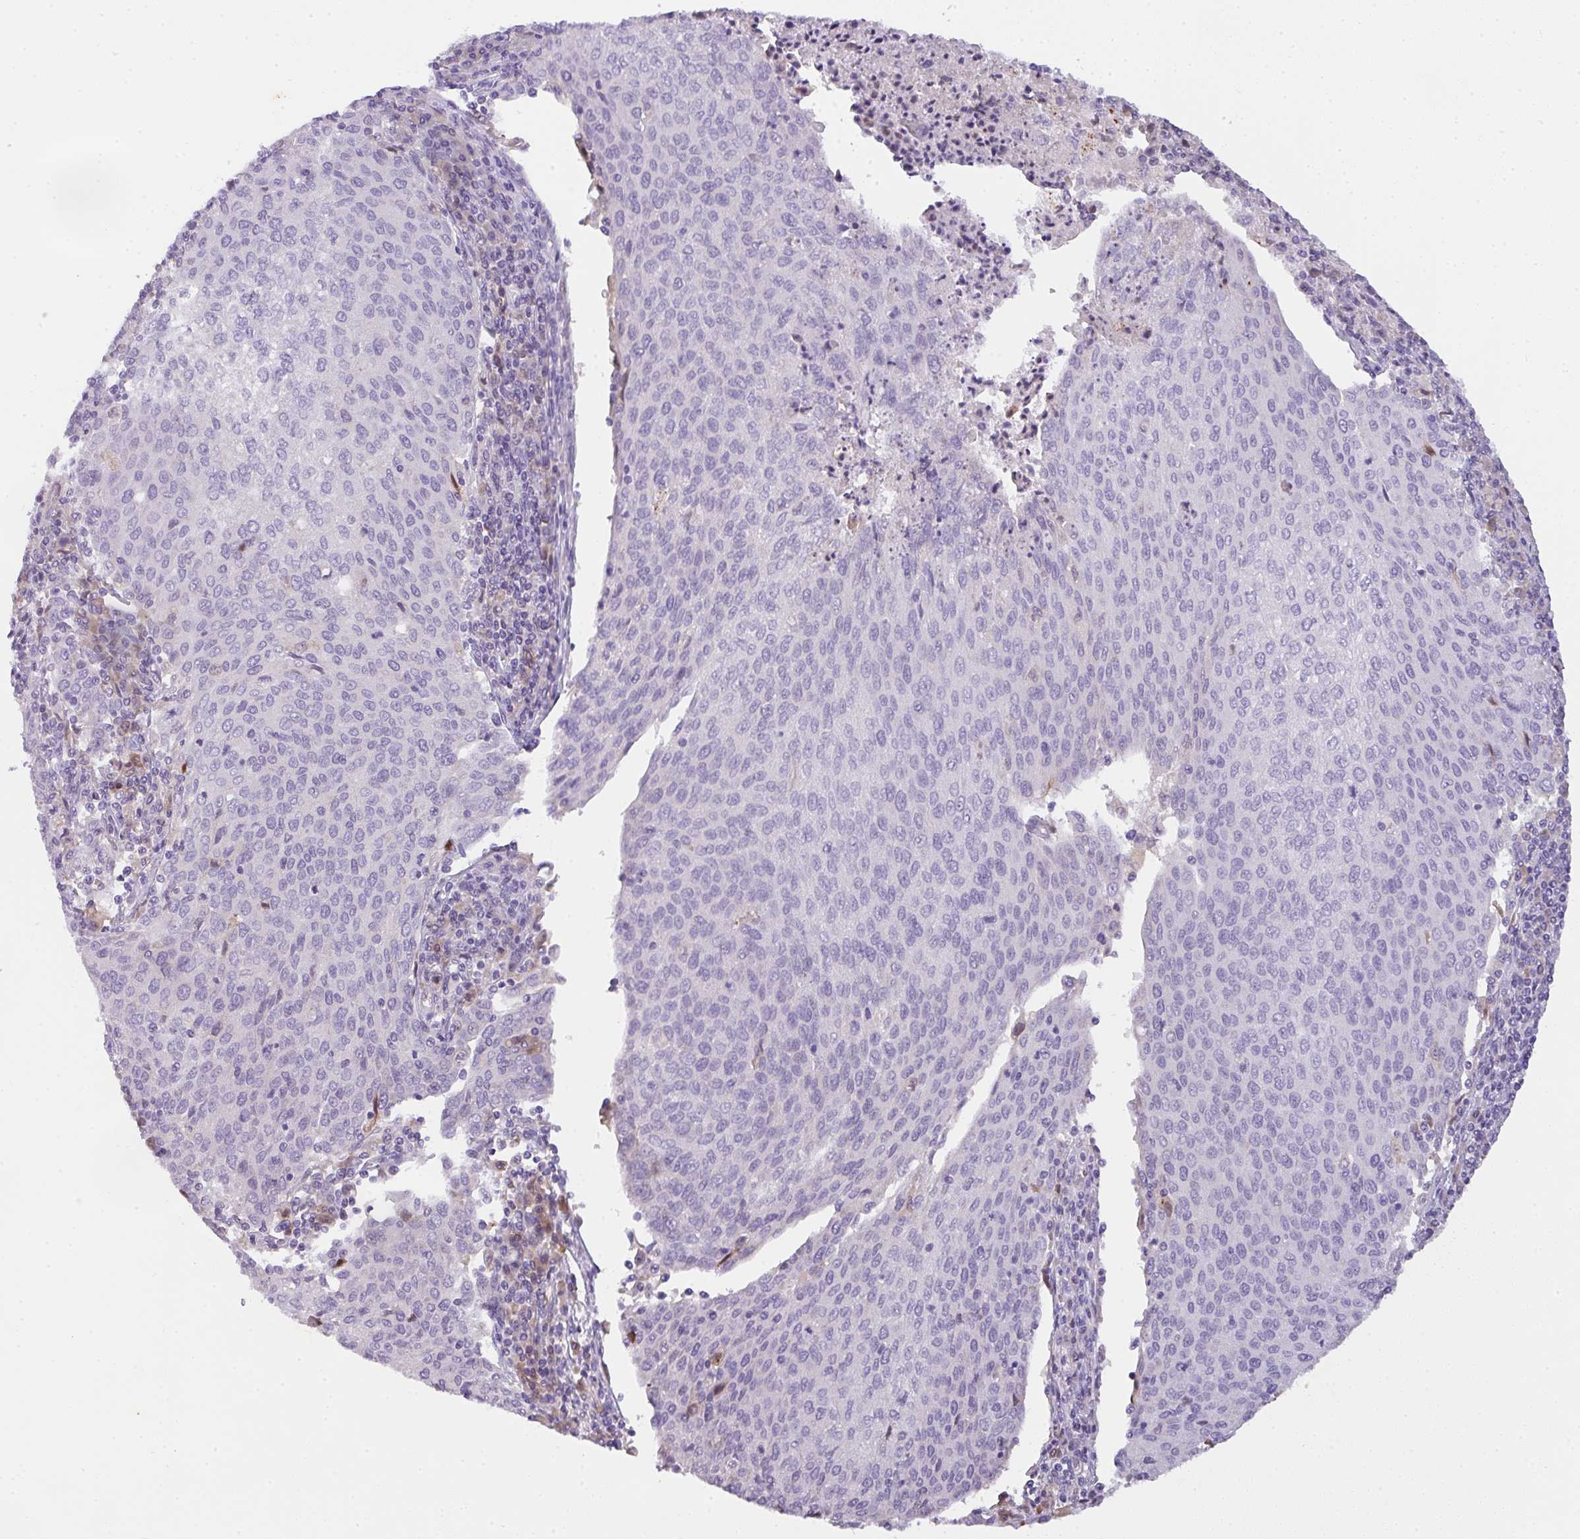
{"staining": {"intensity": "negative", "quantity": "none", "location": "none"}, "tissue": "cervical cancer", "cell_type": "Tumor cells", "image_type": "cancer", "snomed": [{"axis": "morphology", "description": "Squamous cell carcinoma, NOS"}, {"axis": "topography", "description": "Cervix"}], "caption": "High magnification brightfield microscopy of cervical cancer (squamous cell carcinoma) stained with DAB (brown) and counterstained with hematoxylin (blue): tumor cells show no significant staining.", "gene": "COX7B", "patient": {"sex": "female", "age": 46}}